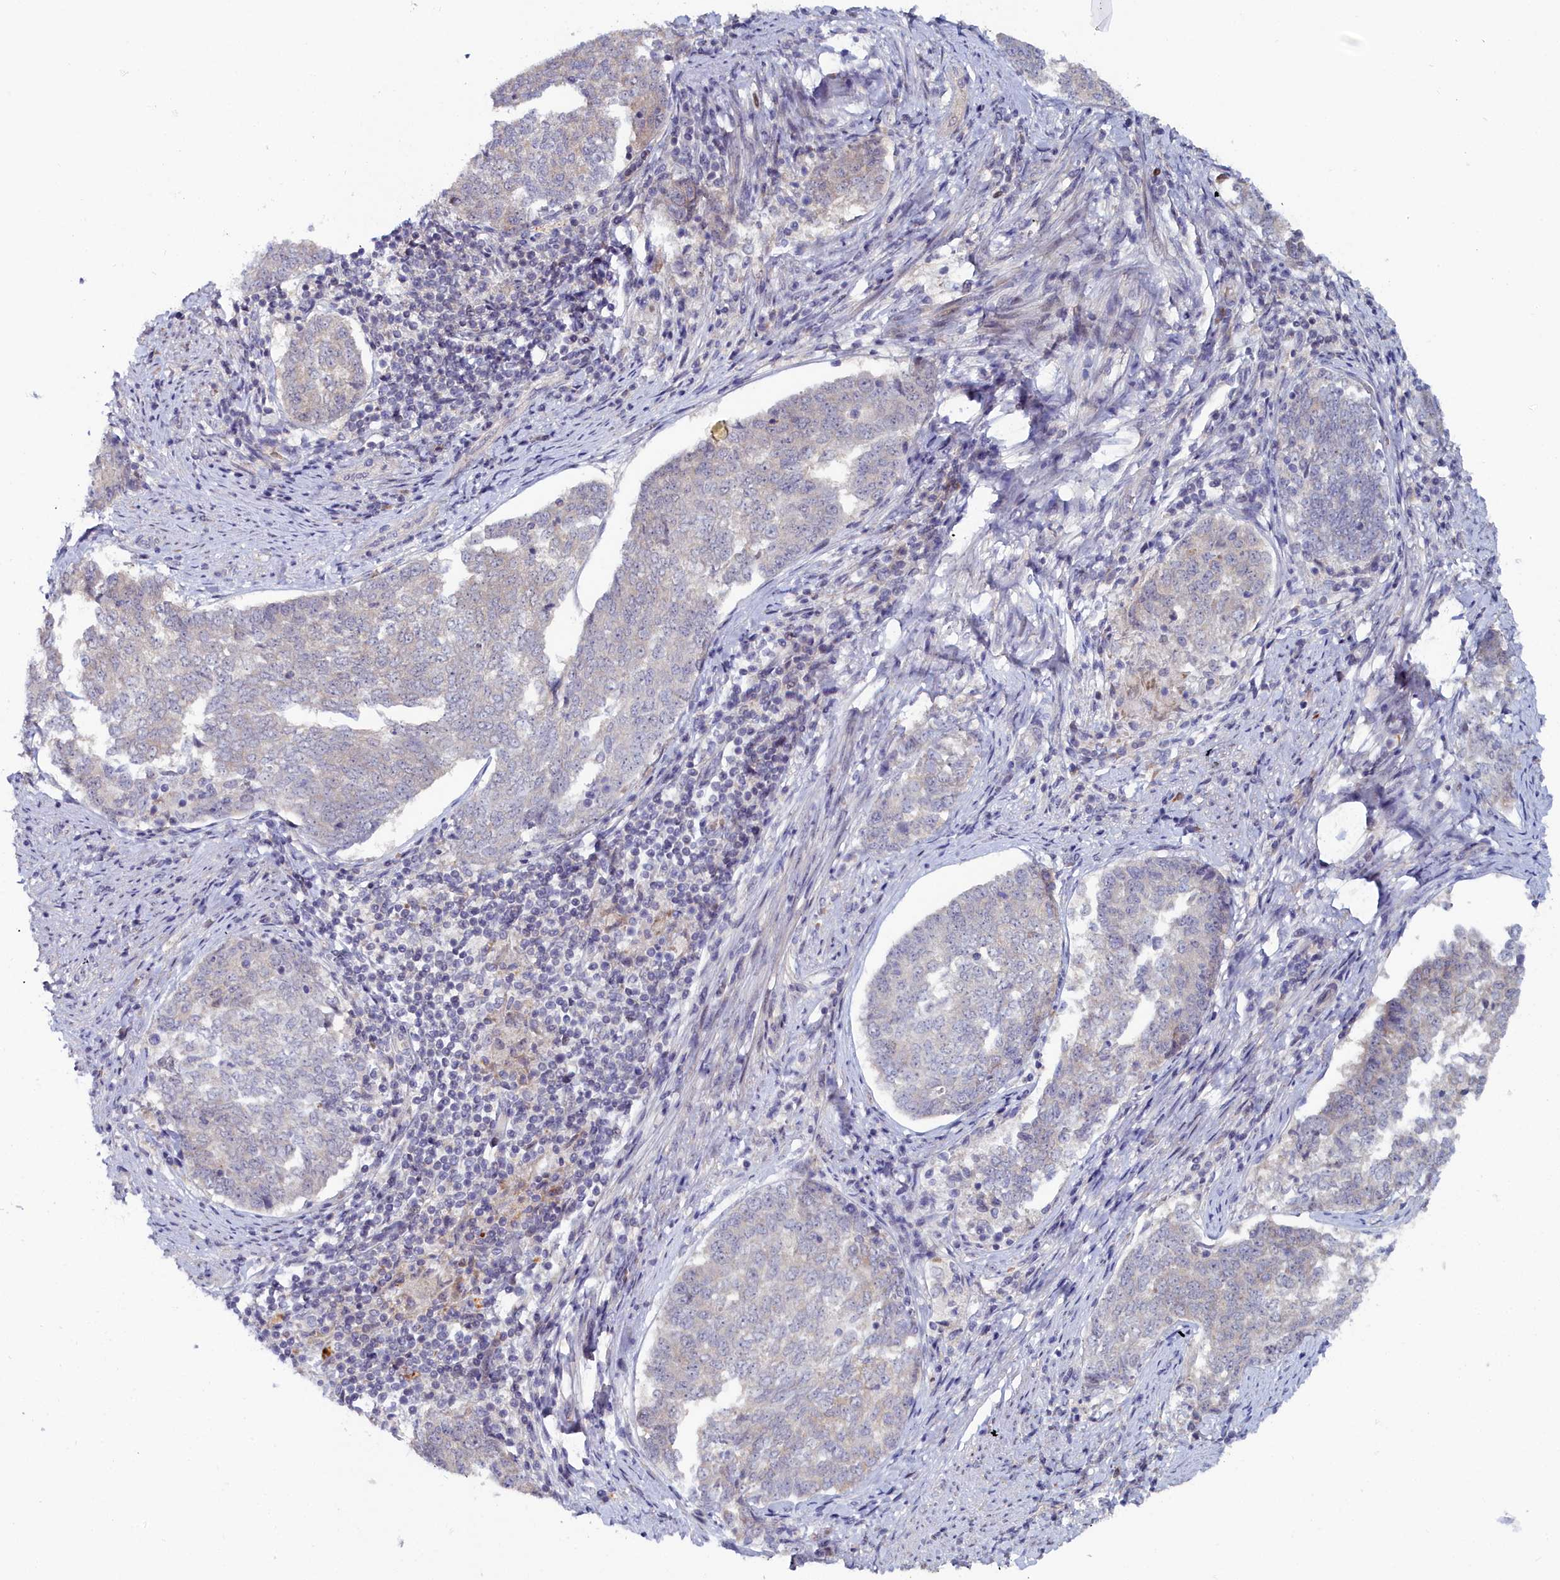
{"staining": {"intensity": "negative", "quantity": "none", "location": "none"}, "tissue": "endometrial cancer", "cell_type": "Tumor cells", "image_type": "cancer", "snomed": [{"axis": "morphology", "description": "Adenocarcinoma, NOS"}, {"axis": "topography", "description": "Endometrium"}], "caption": "Tumor cells show no significant protein positivity in endometrial adenocarcinoma.", "gene": "KCTD18", "patient": {"sex": "female", "age": 80}}